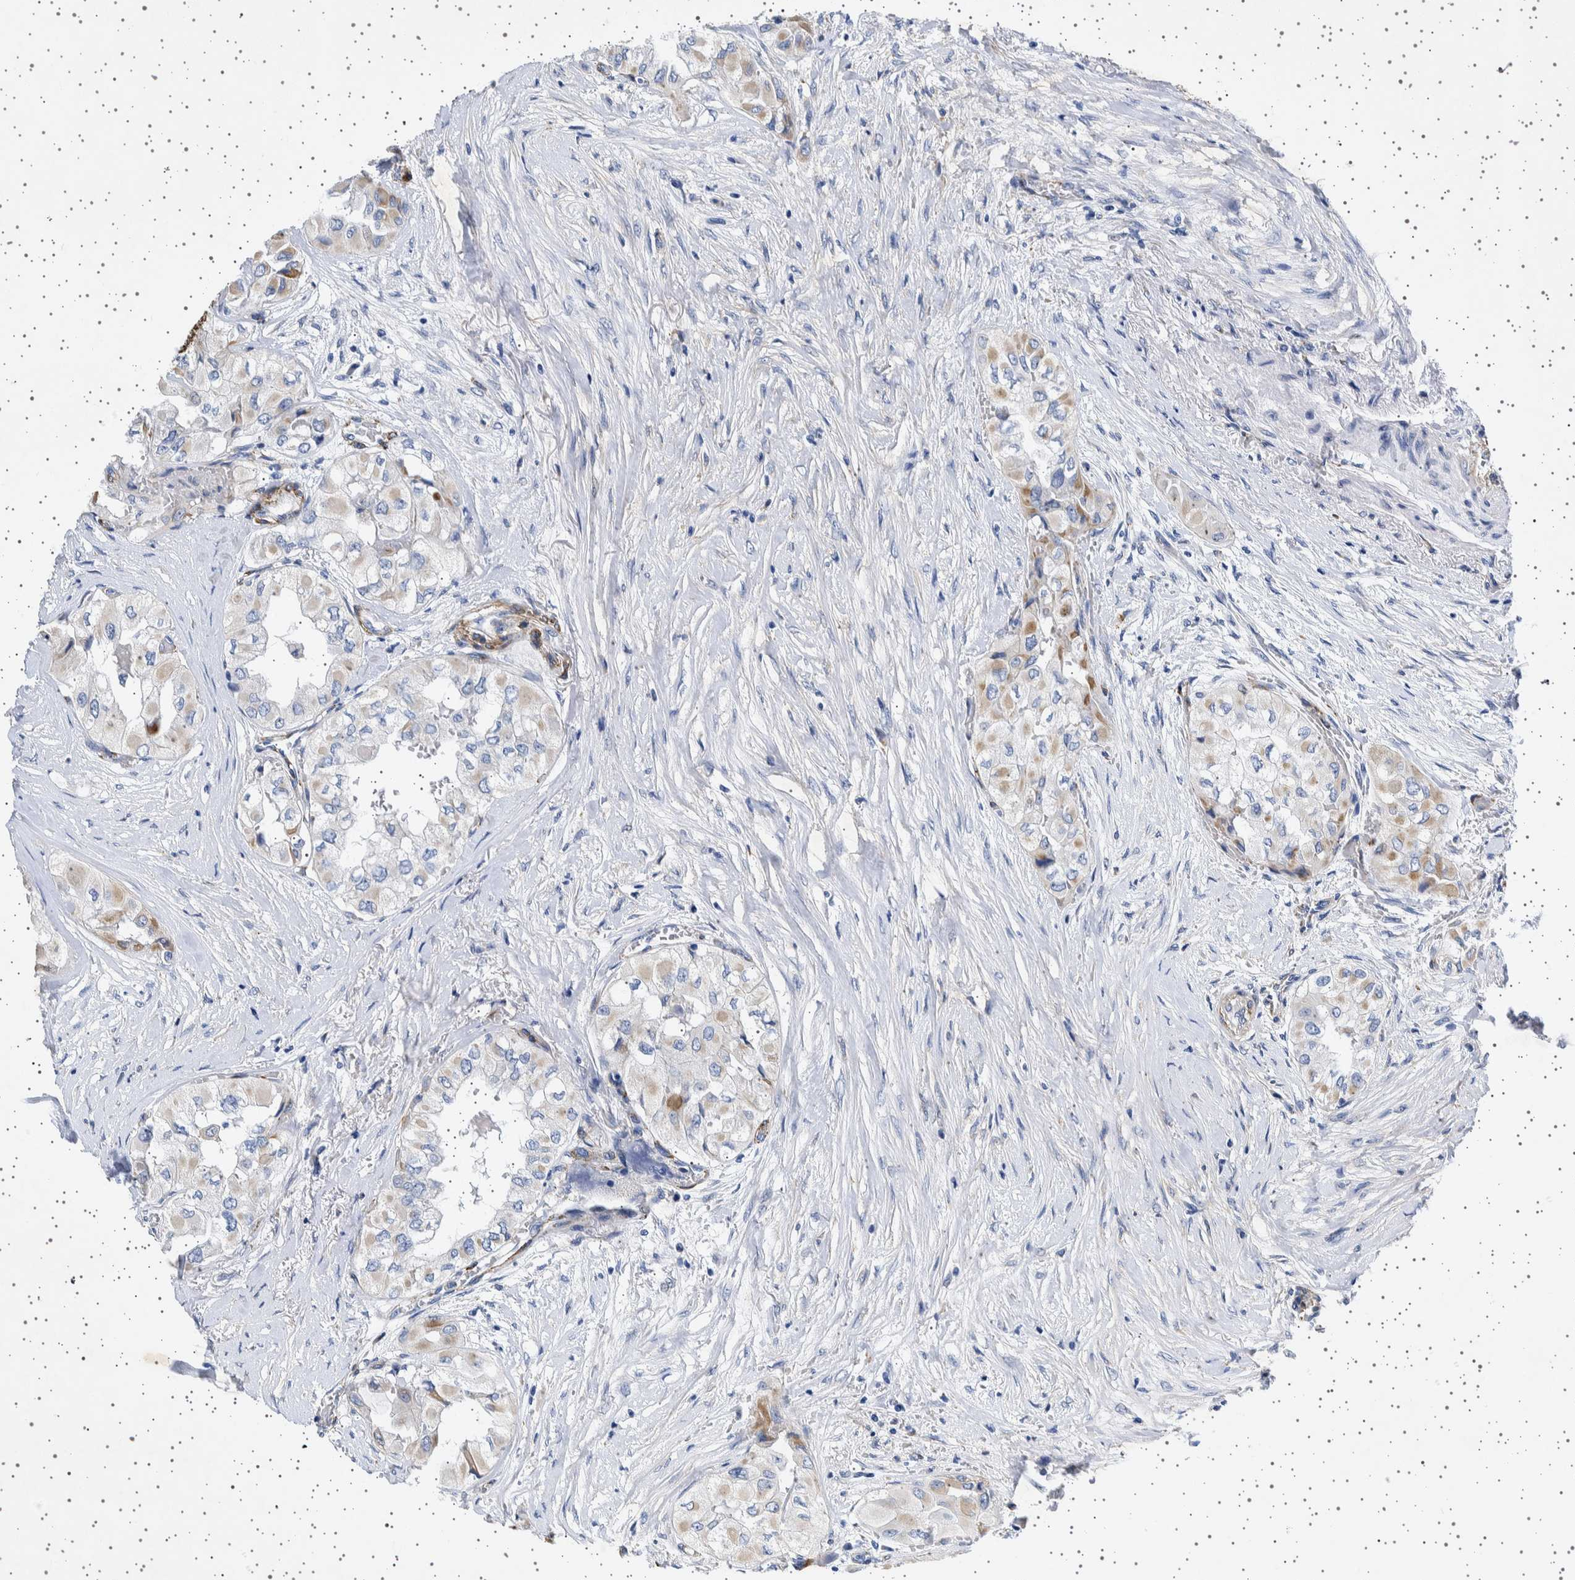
{"staining": {"intensity": "weak", "quantity": "25%-75%", "location": "cytoplasmic/membranous"}, "tissue": "thyroid cancer", "cell_type": "Tumor cells", "image_type": "cancer", "snomed": [{"axis": "morphology", "description": "Papillary adenocarcinoma, NOS"}, {"axis": "topography", "description": "Thyroid gland"}], "caption": "This is an image of immunohistochemistry (IHC) staining of papillary adenocarcinoma (thyroid), which shows weak expression in the cytoplasmic/membranous of tumor cells.", "gene": "SEPTIN4", "patient": {"sex": "female", "age": 59}}